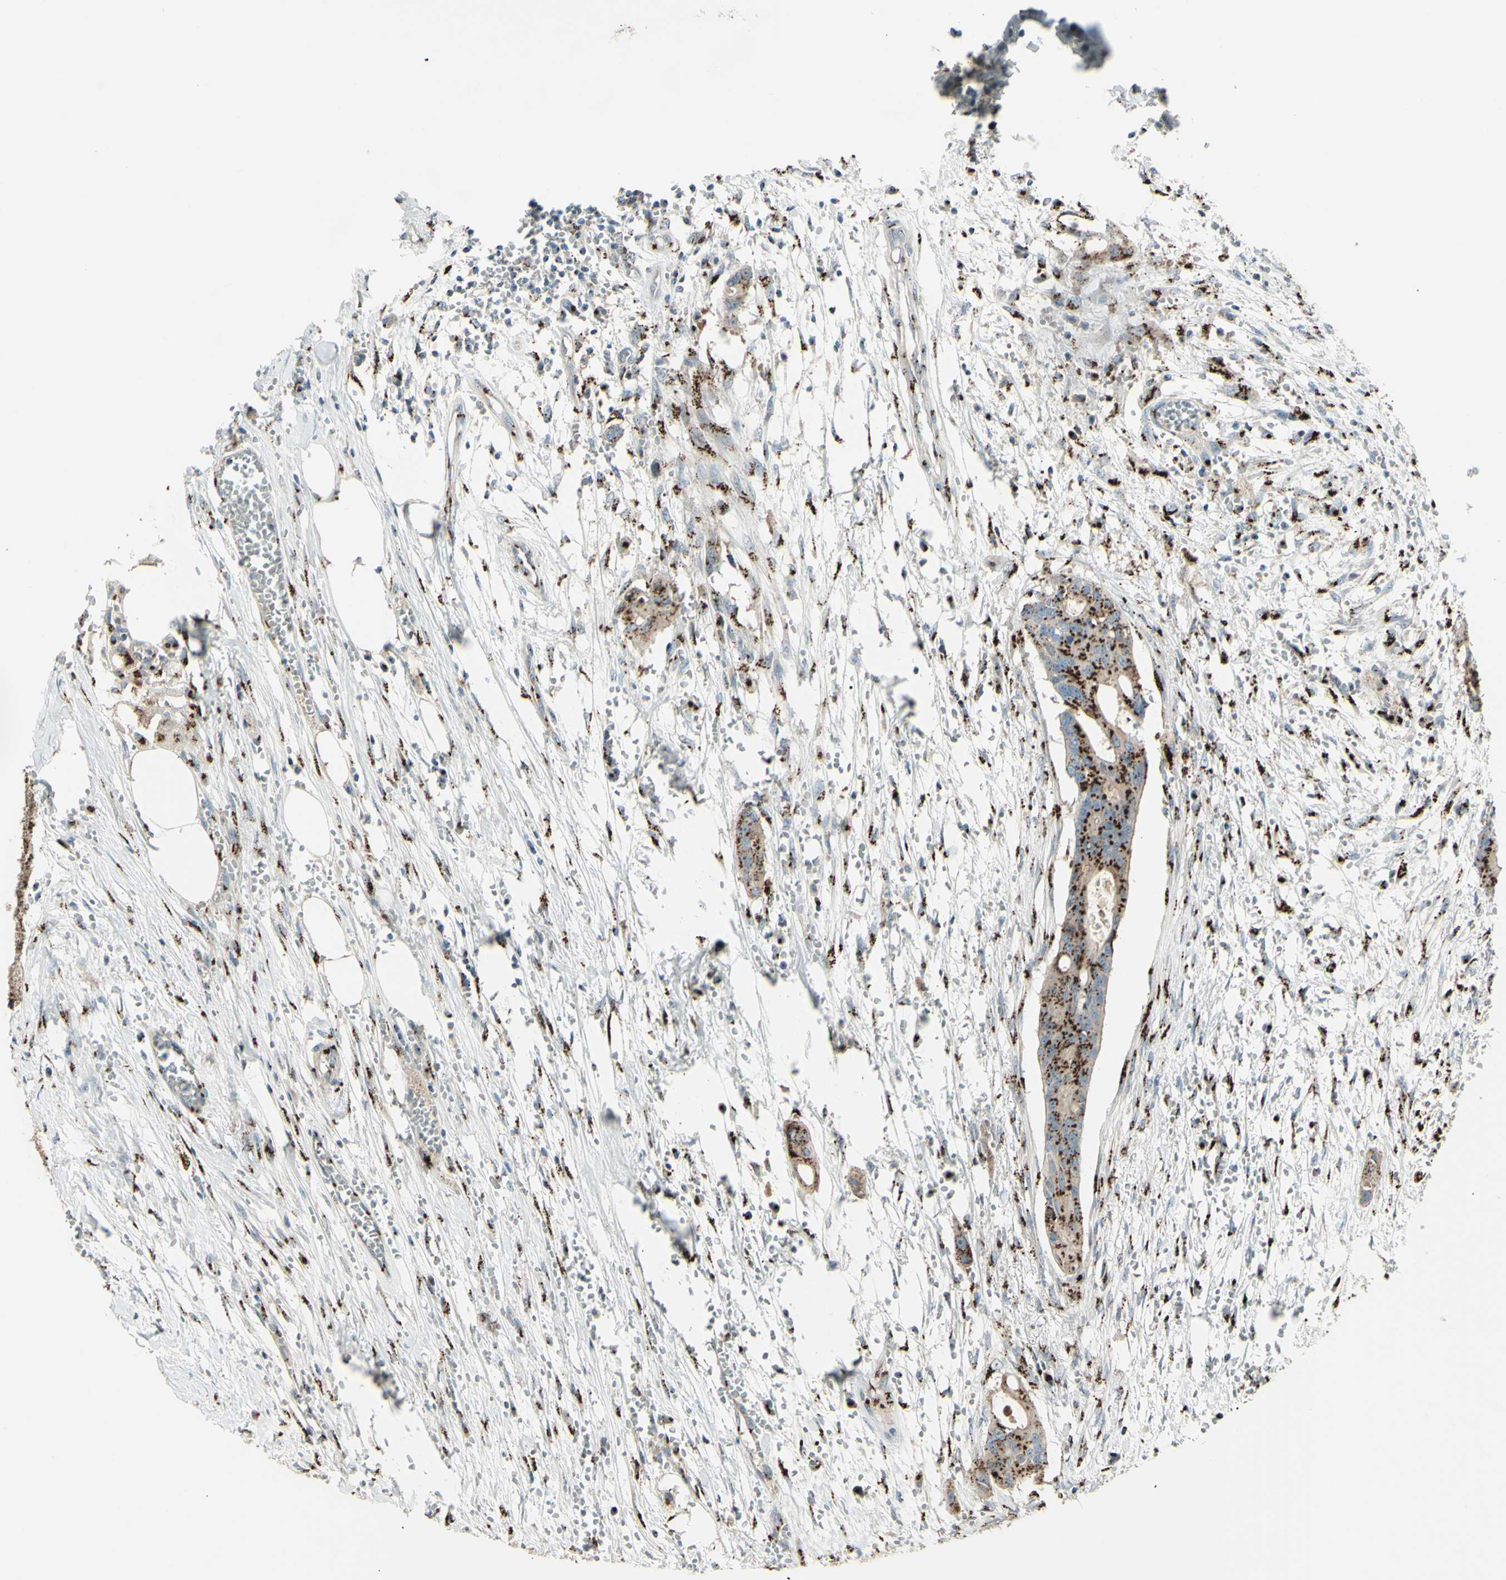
{"staining": {"intensity": "strong", "quantity": ">75%", "location": "cytoplasmic/membranous"}, "tissue": "colorectal cancer", "cell_type": "Tumor cells", "image_type": "cancer", "snomed": [{"axis": "morphology", "description": "Adenocarcinoma, NOS"}, {"axis": "topography", "description": "Colon"}], "caption": "Adenocarcinoma (colorectal) was stained to show a protein in brown. There is high levels of strong cytoplasmic/membranous positivity in about >75% of tumor cells. The staining was performed using DAB (3,3'-diaminobenzidine), with brown indicating positive protein expression. Nuclei are stained blue with hematoxylin.", "gene": "BPNT2", "patient": {"sex": "female", "age": 57}}